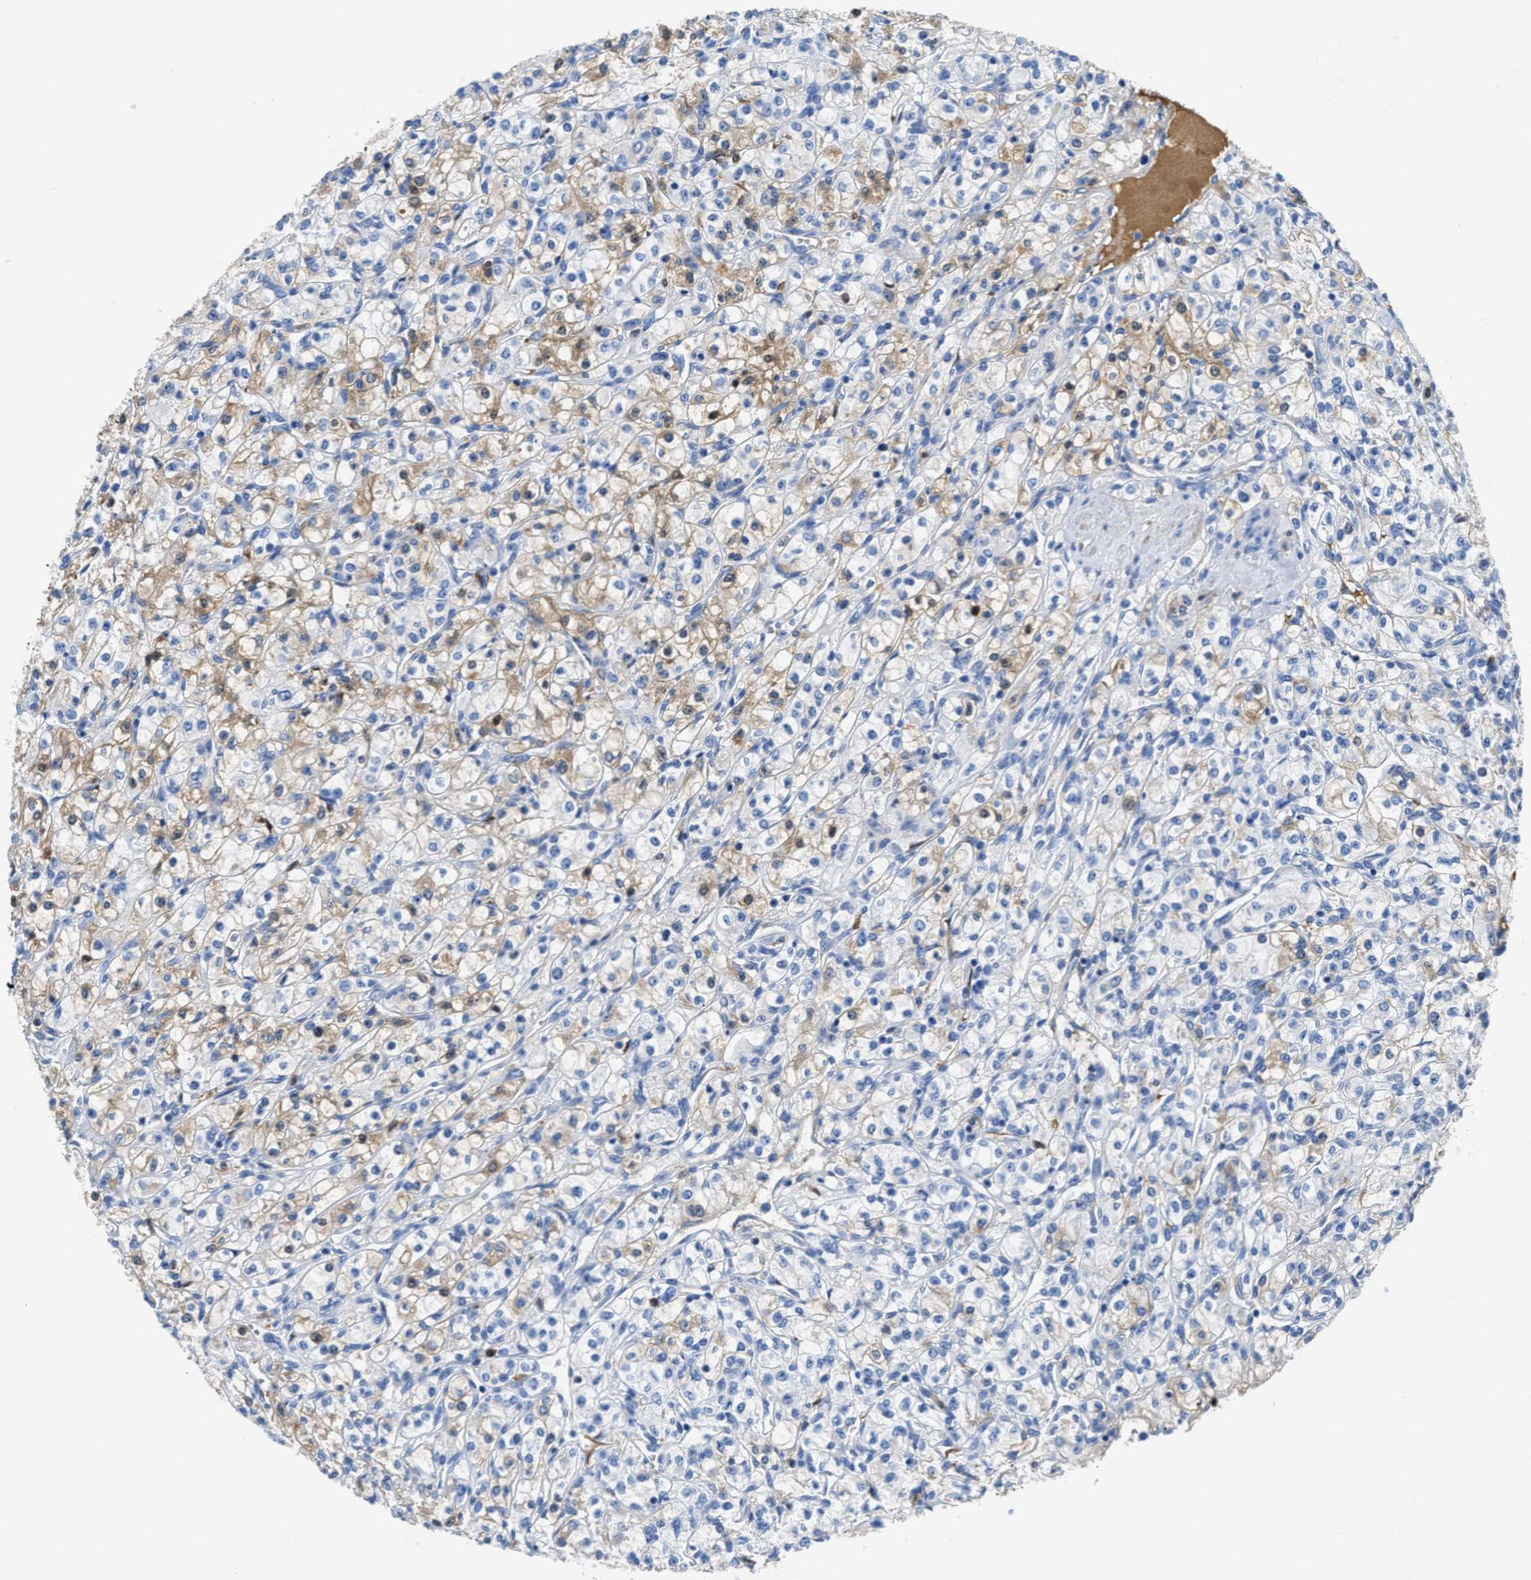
{"staining": {"intensity": "weak", "quantity": "<25%", "location": "cytoplasmic/membranous"}, "tissue": "renal cancer", "cell_type": "Tumor cells", "image_type": "cancer", "snomed": [{"axis": "morphology", "description": "Adenocarcinoma, NOS"}, {"axis": "topography", "description": "Kidney"}], "caption": "An immunohistochemistry (IHC) photomicrograph of renal cancer (adenocarcinoma) is shown. There is no staining in tumor cells of renal cancer (adenocarcinoma).", "gene": "GC", "patient": {"sex": "male", "age": 77}}